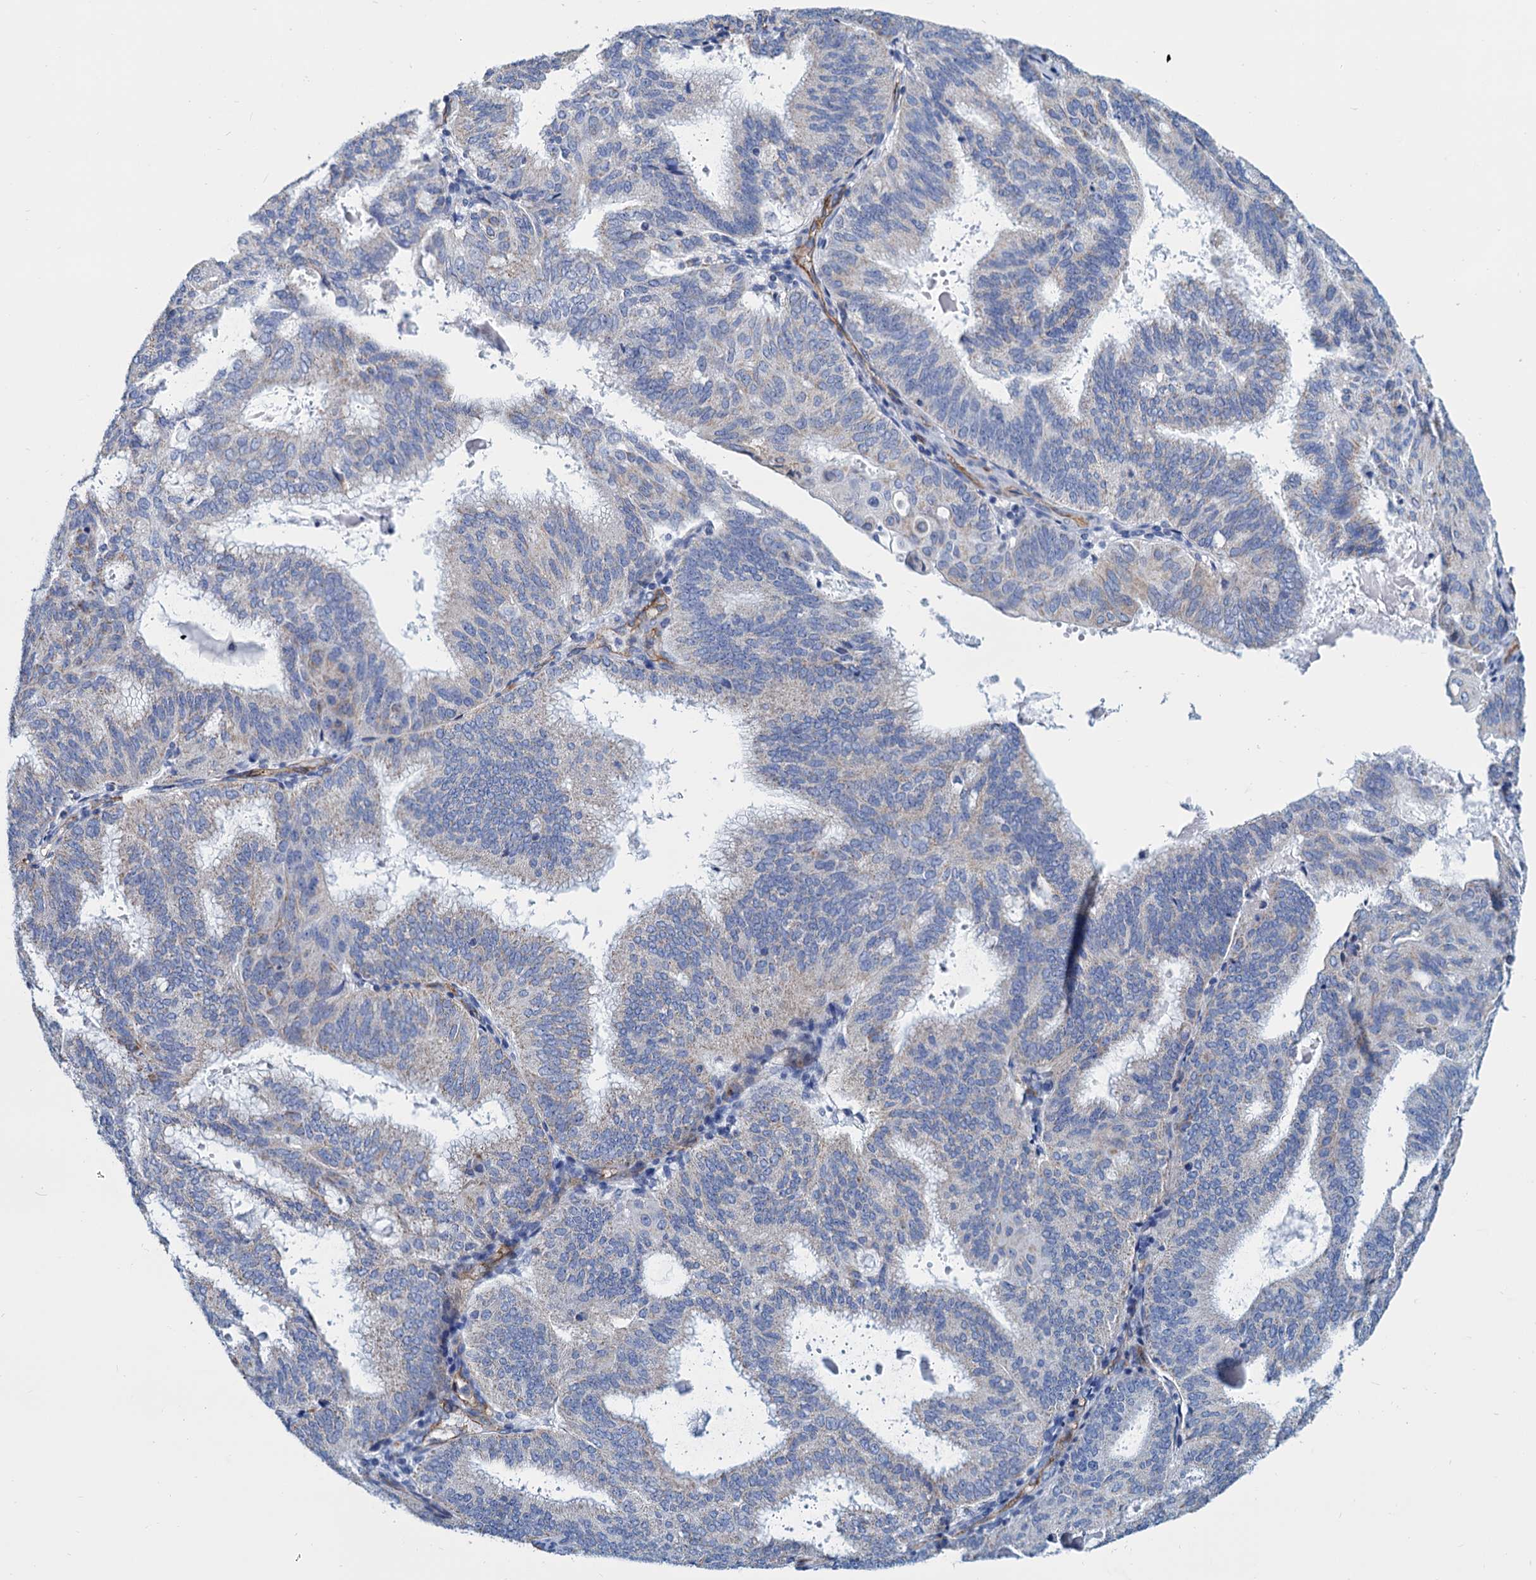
{"staining": {"intensity": "negative", "quantity": "none", "location": "none"}, "tissue": "endometrial cancer", "cell_type": "Tumor cells", "image_type": "cancer", "snomed": [{"axis": "morphology", "description": "Adenocarcinoma, NOS"}, {"axis": "topography", "description": "Endometrium"}], "caption": "Immunohistochemistry micrograph of endometrial cancer stained for a protein (brown), which demonstrates no positivity in tumor cells. (DAB immunohistochemistry, high magnification).", "gene": "SLC1A3", "patient": {"sex": "female", "age": 49}}